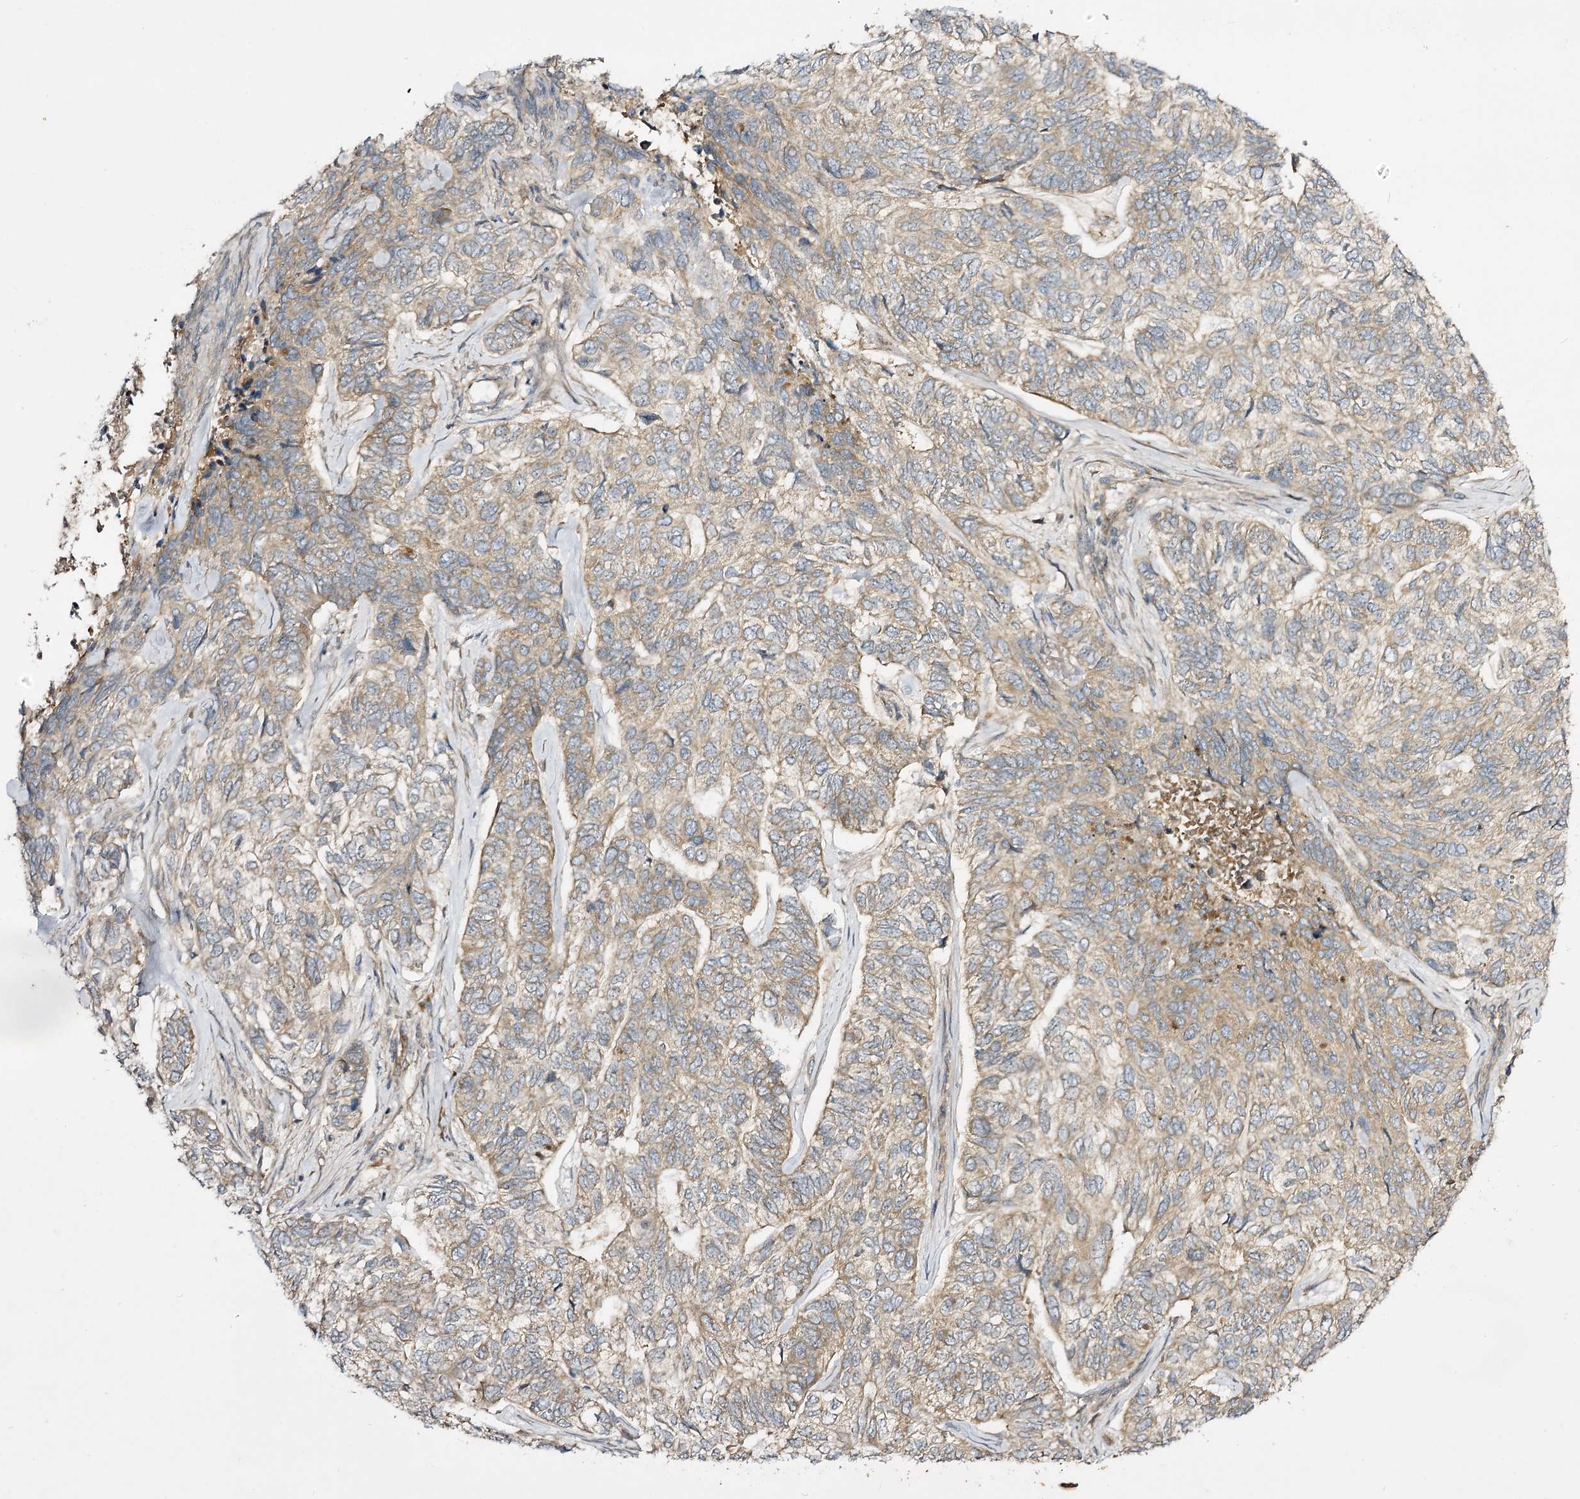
{"staining": {"intensity": "weak", "quantity": ">75%", "location": "cytoplasmic/membranous"}, "tissue": "skin cancer", "cell_type": "Tumor cells", "image_type": "cancer", "snomed": [{"axis": "morphology", "description": "Basal cell carcinoma"}, {"axis": "topography", "description": "Skin"}], "caption": "Skin cancer (basal cell carcinoma) was stained to show a protein in brown. There is low levels of weak cytoplasmic/membranous positivity in approximately >75% of tumor cells.", "gene": "C11orf80", "patient": {"sex": "female", "age": 65}}